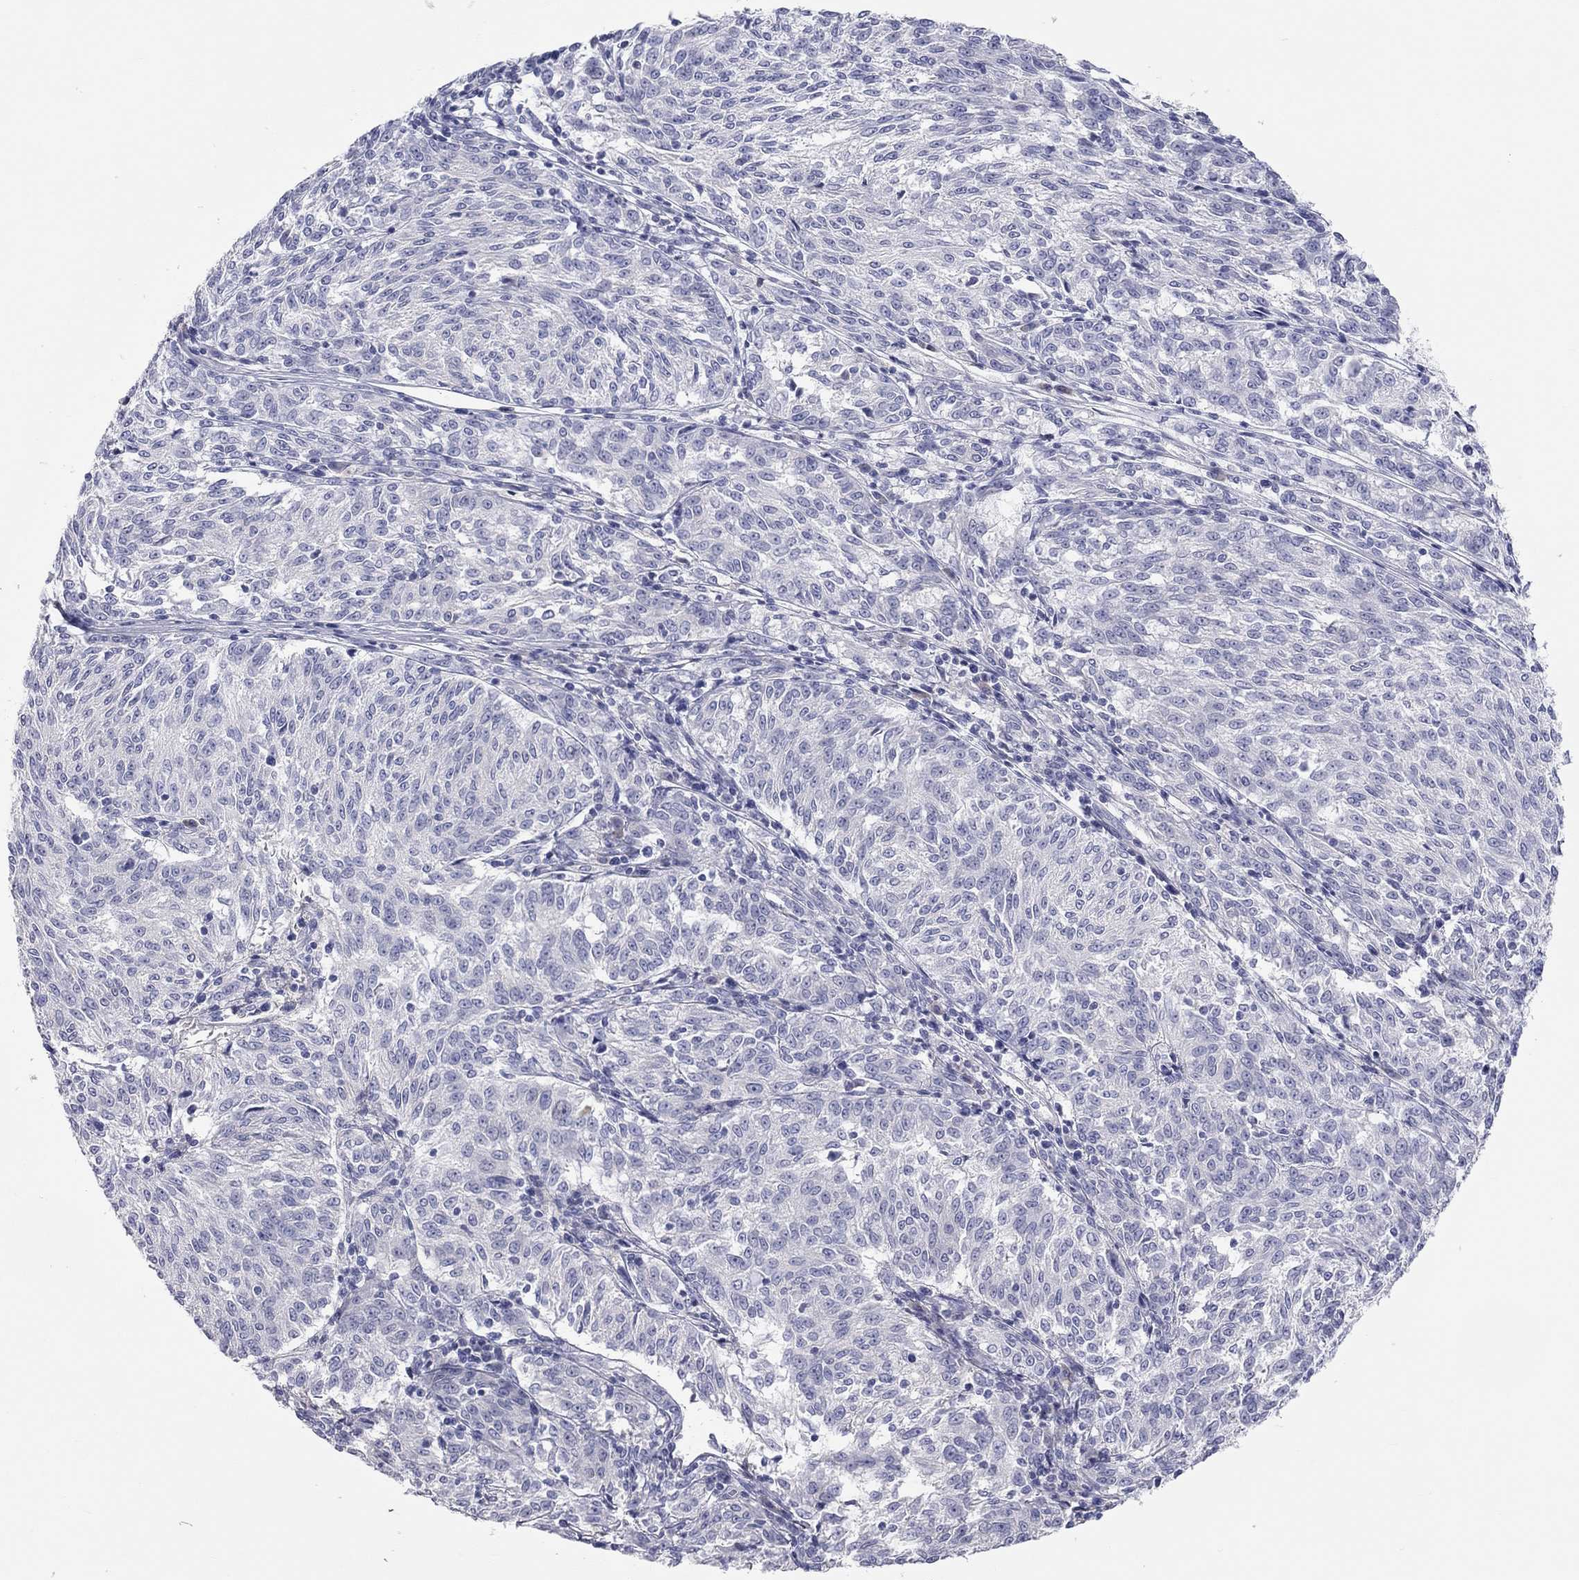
{"staining": {"intensity": "negative", "quantity": "none", "location": "none"}, "tissue": "melanoma", "cell_type": "Tumor cells", "image_type": "cancer", "snomed": [{"axis": "morphology", "description": "Malignant melanoma, NOS"}, {"axis": "topography", "description": "Skin"}], "caption": "This image is of malignant melanoma stained with immunohistochemistry to label a protein in brown with the nuclei are counter-stained blue. There is no expression in tumor cells.", "gene": "ST7L", "patient": {"sex": "female", "age": 72}}